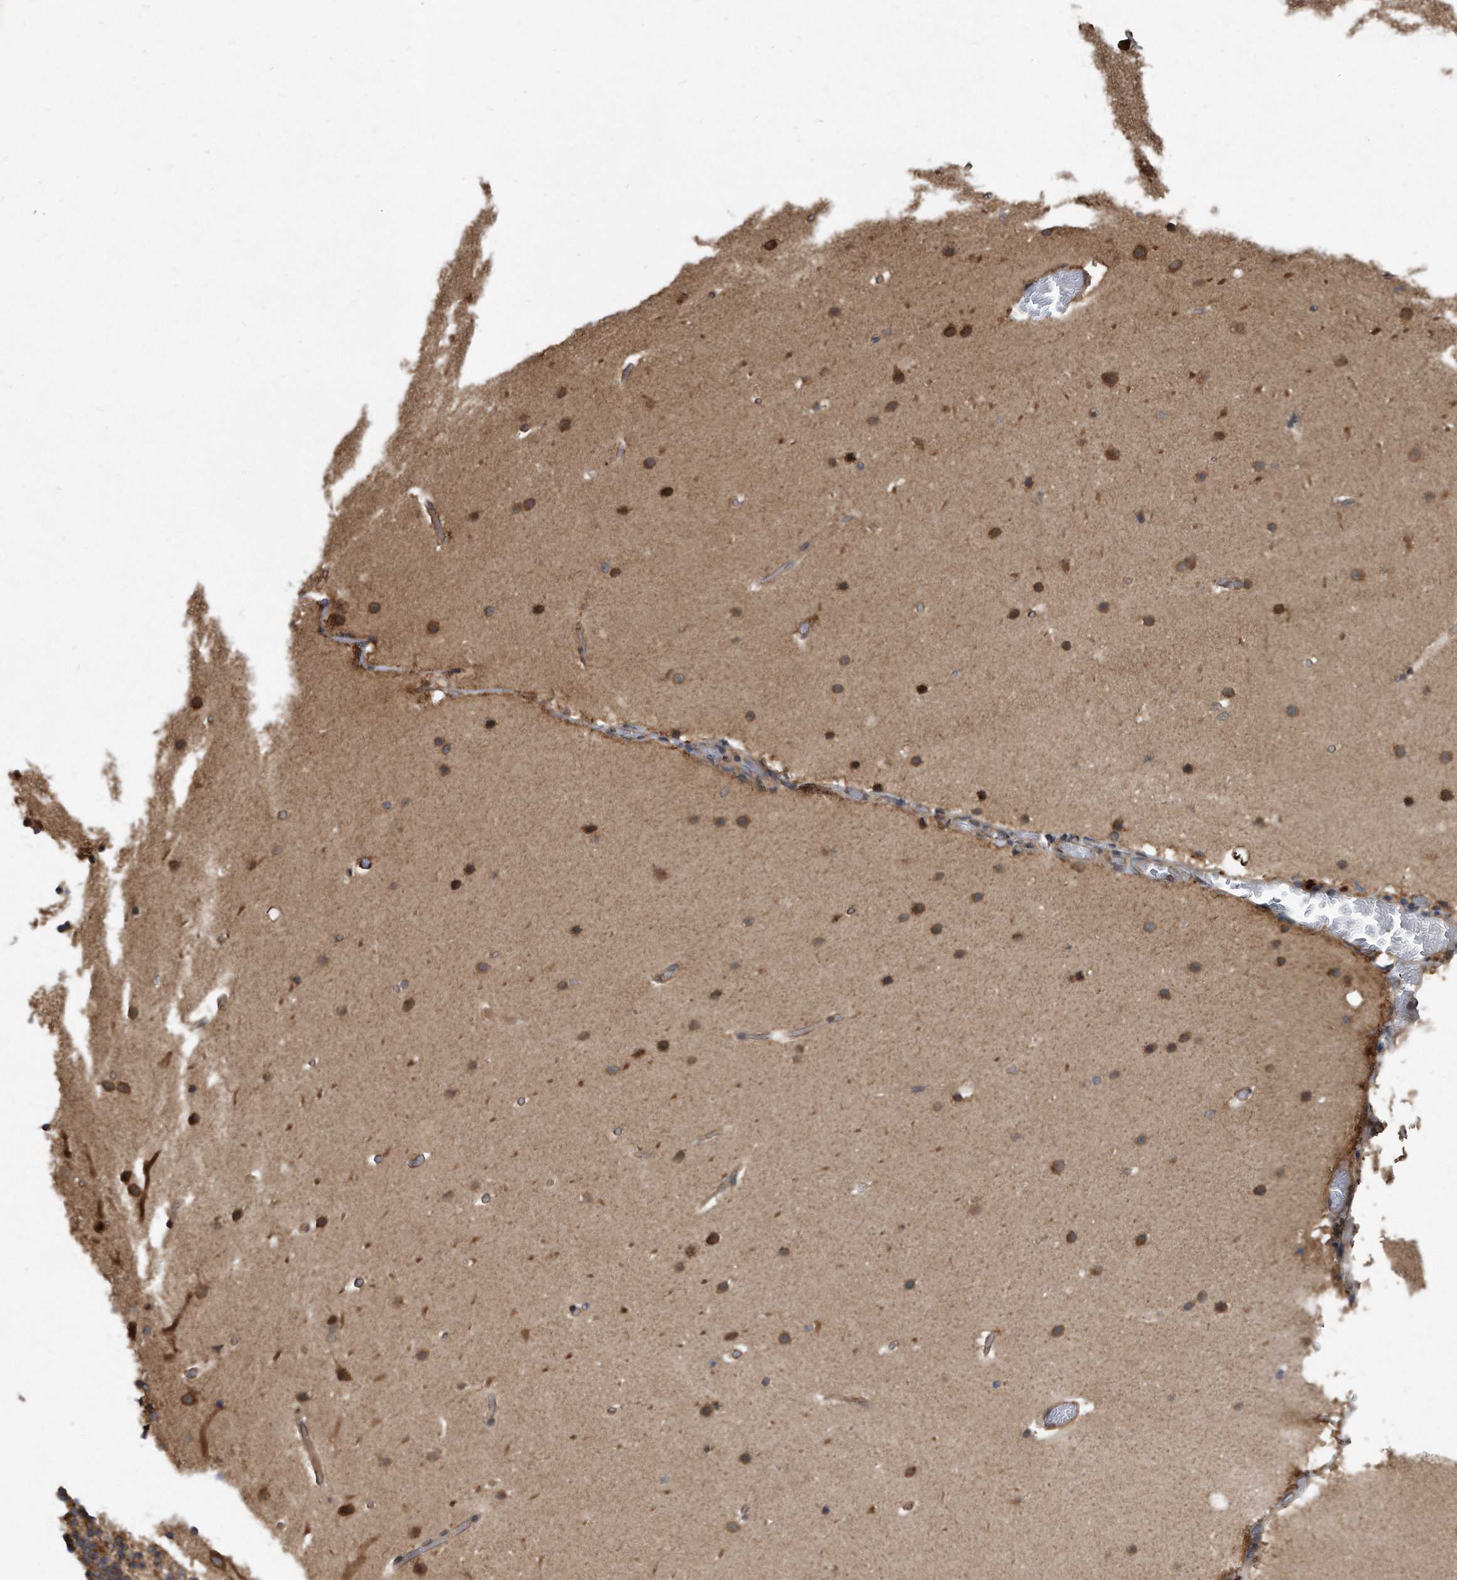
{"staining": {"intensity": "moderate", "quantity": ">75%", "location": "cytoplasmic/membranous"}, "tissue": "cerebellum", "cell_type": "Cells in granular layer", "image_type": "normal", "snomed": [{"axis": "morphology", "description": "Normal tissue, NOS"}, {"axis": "topography", "description": "Cerebellum"}], "caption": "Cells in granular layer show medium levels of moderate cytoplasmic/membranous expression in about >75% of cells in normal human cerebellum.", "gene": "FAM136A", "patient": {"sex": "male", "age": 57}}